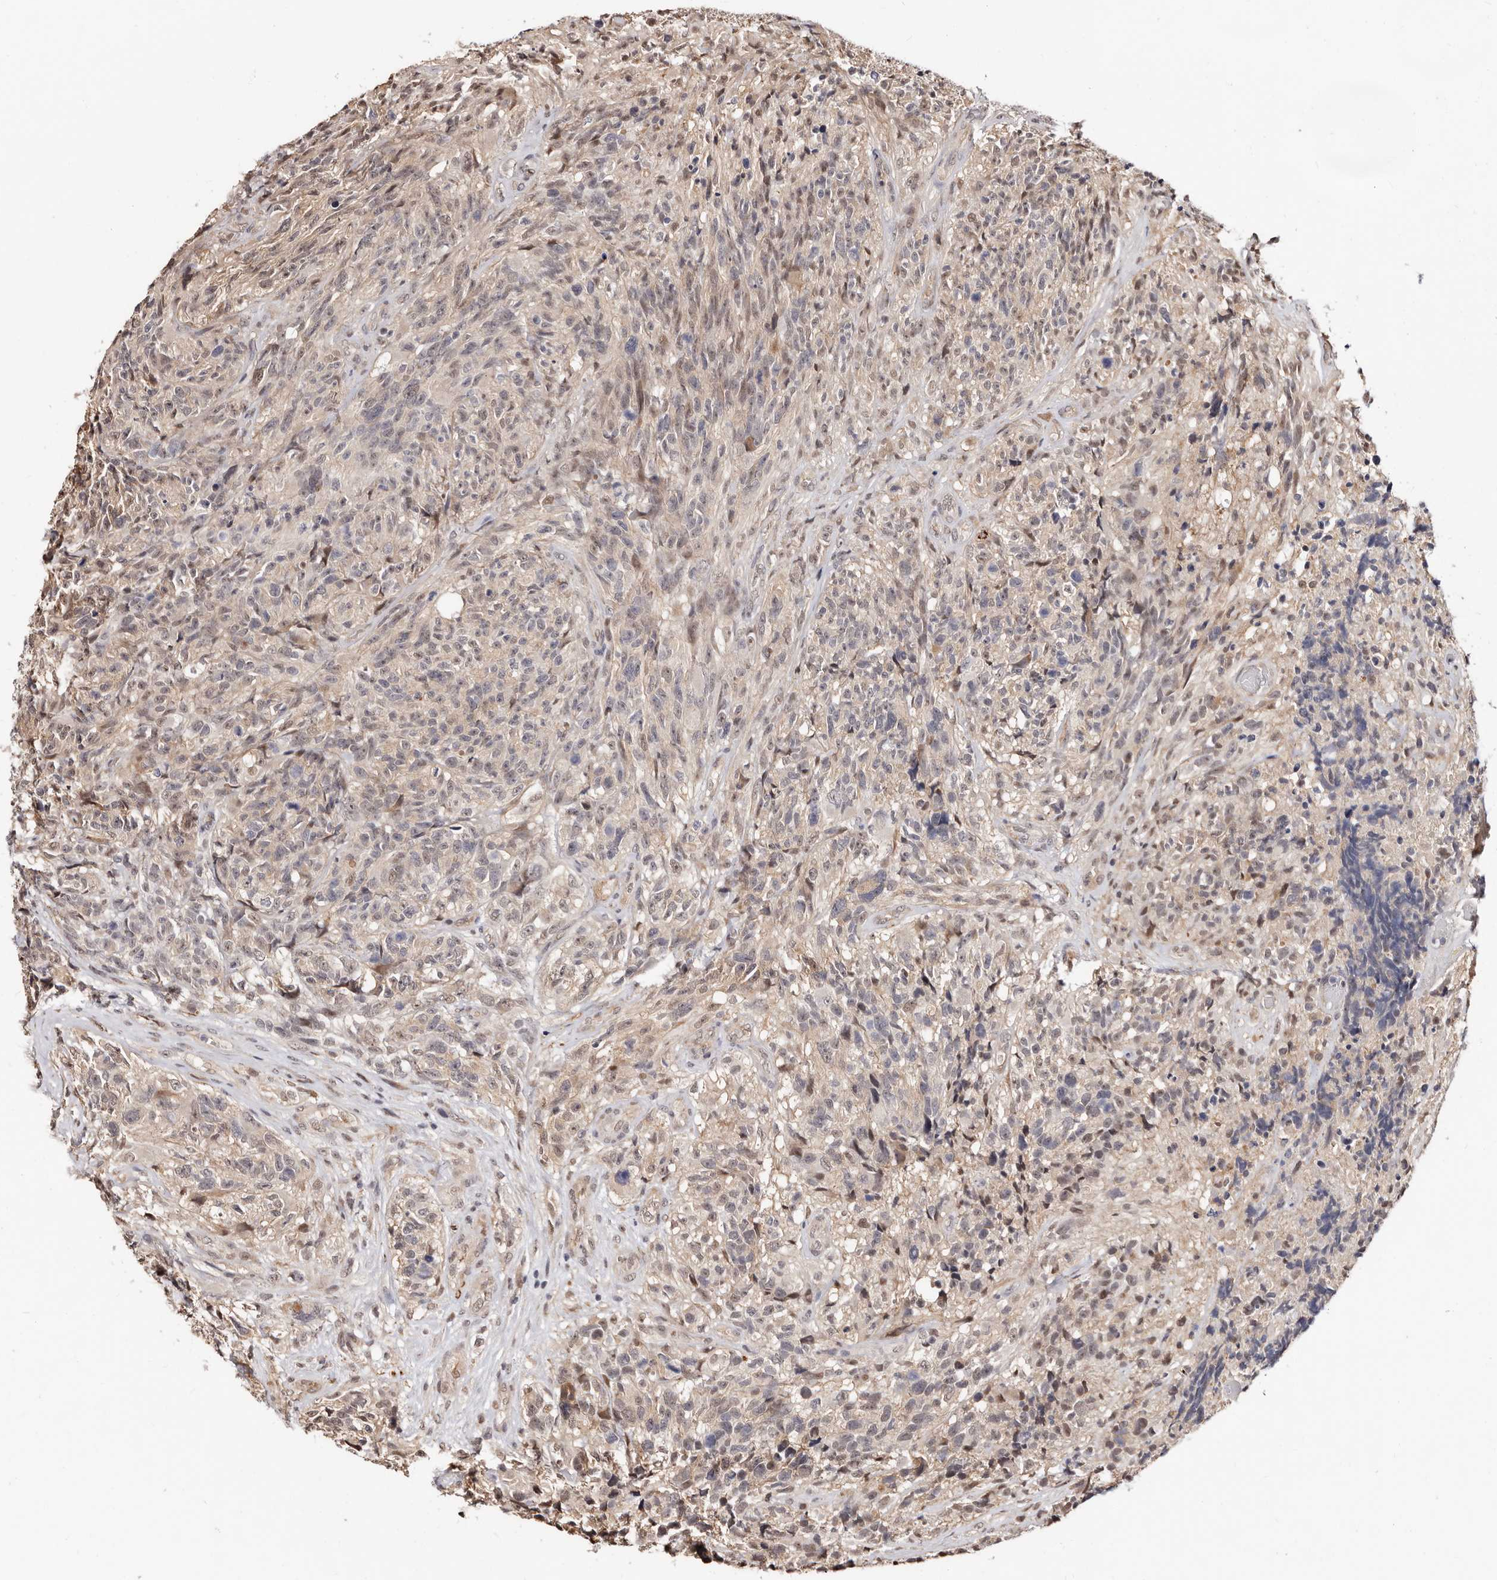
{"staining": {"intensity": "negative", "quantity": "none", "location": "none"}, "tissue": "glioma", "cell_type": "Tumor cells", "image_type": "cancer", "snomed": [{"axis": "morphology", "description": "Glioma, malignant, High grade"}, {"axis": "topography", "description": "Brain"}], "caption": "High magnification brightfield microscopy of glioma stained with DAB (3,3'-diaminobenzidine) (brown) and counterstained with hematoxylin (blue): tumor cells show no significant expression.", "gene": "TRIP13", "patient": {"sex": "male", "age": 69}}